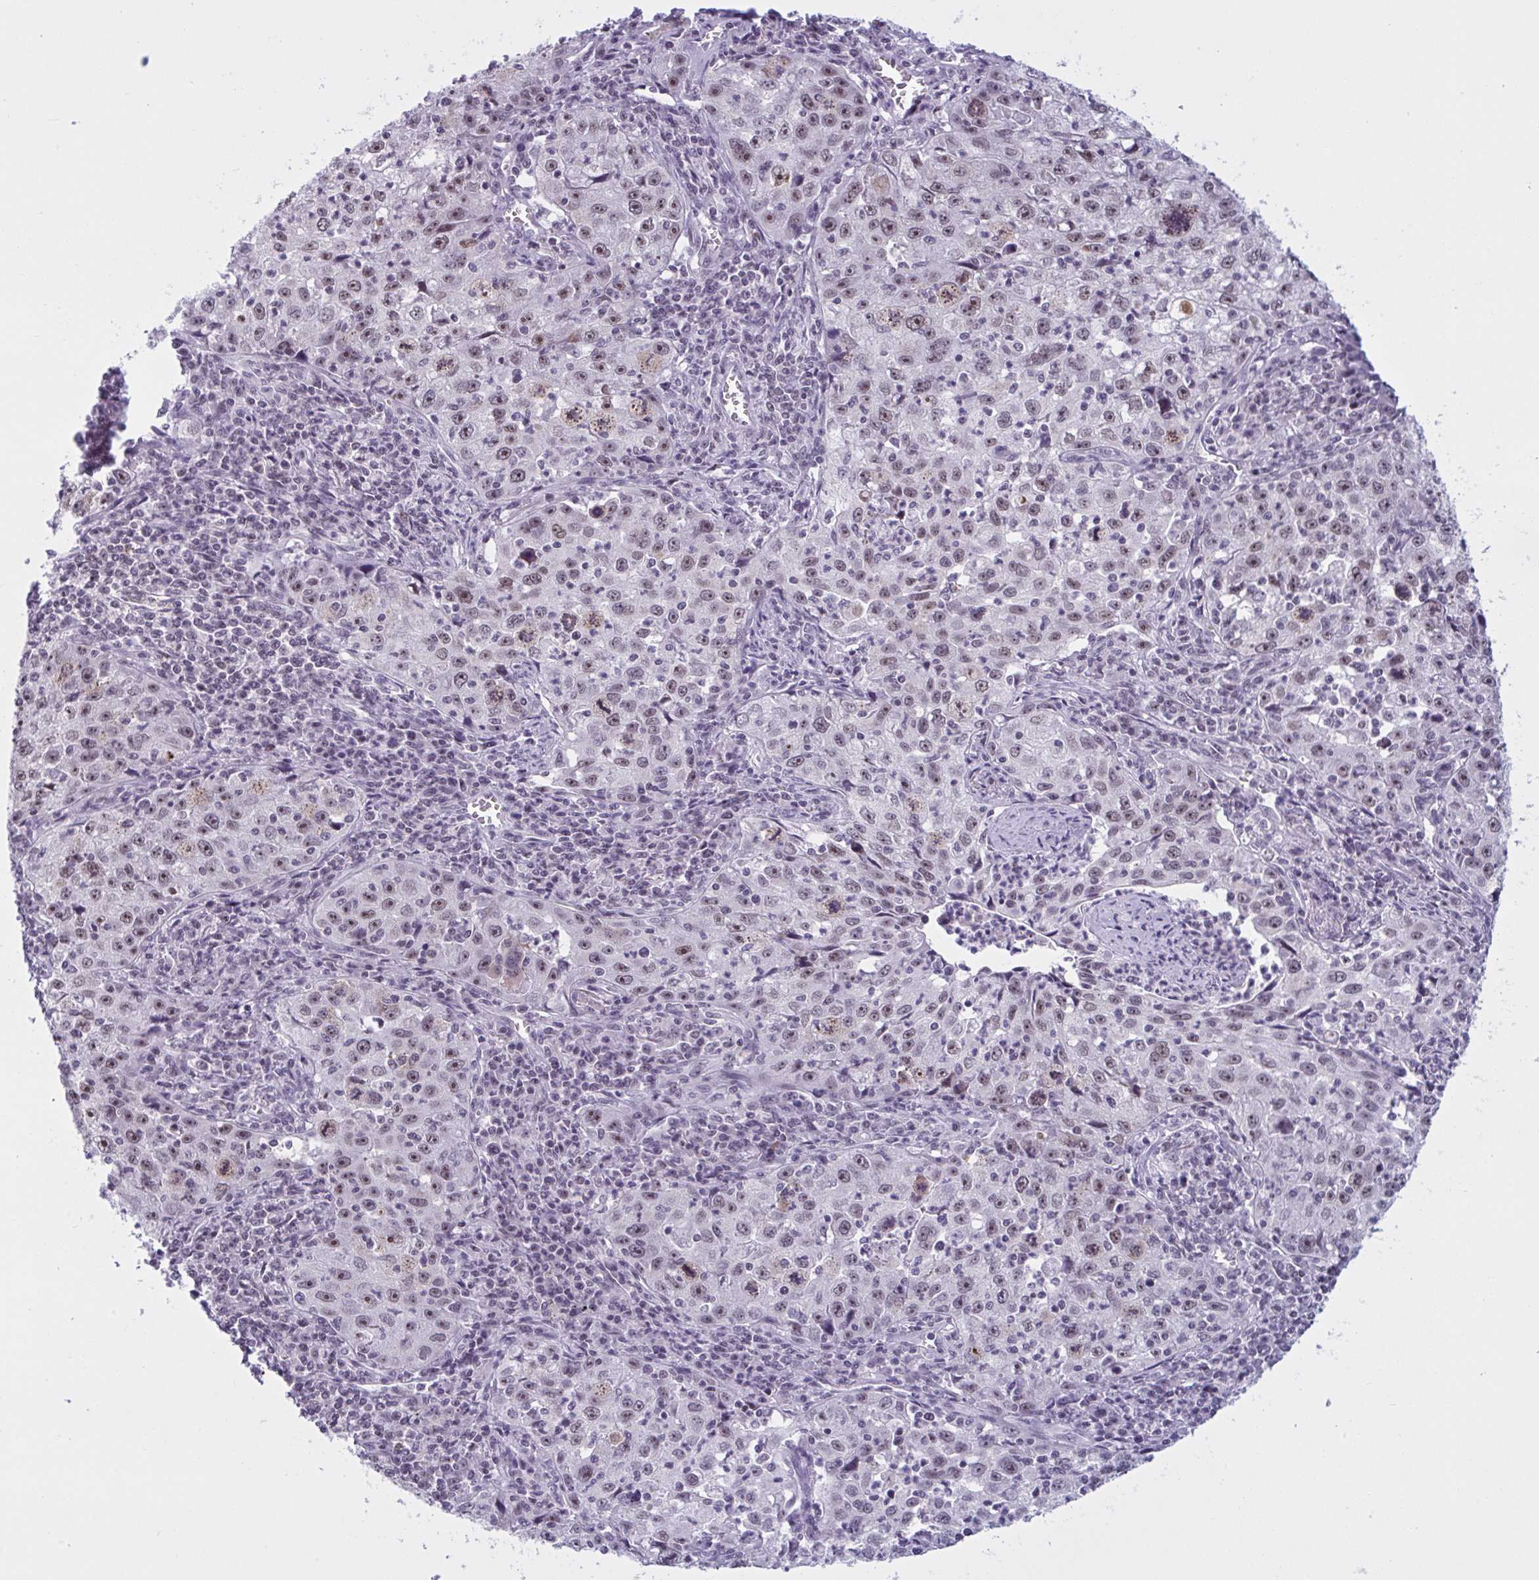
{"staining": {"intensity": "weak", "quantity": ">75%", "location": "nuclear"}, "tissue": "lung cancer", "cell_type": "Tumor cells", "image_type": "cancer", "snomed": [{"axis": "morphology", "description": "Squamous cell carcinoma, NOS"}, {"axis": "topography", "description": "Lung"}], "caption": "Human lung cancer stained for a protein (brown) exhibits weak nuclear positive staining in about >75% of tumor cells.", "gene": "TGM6", "patient": {"sex": "male", "age": 71}}